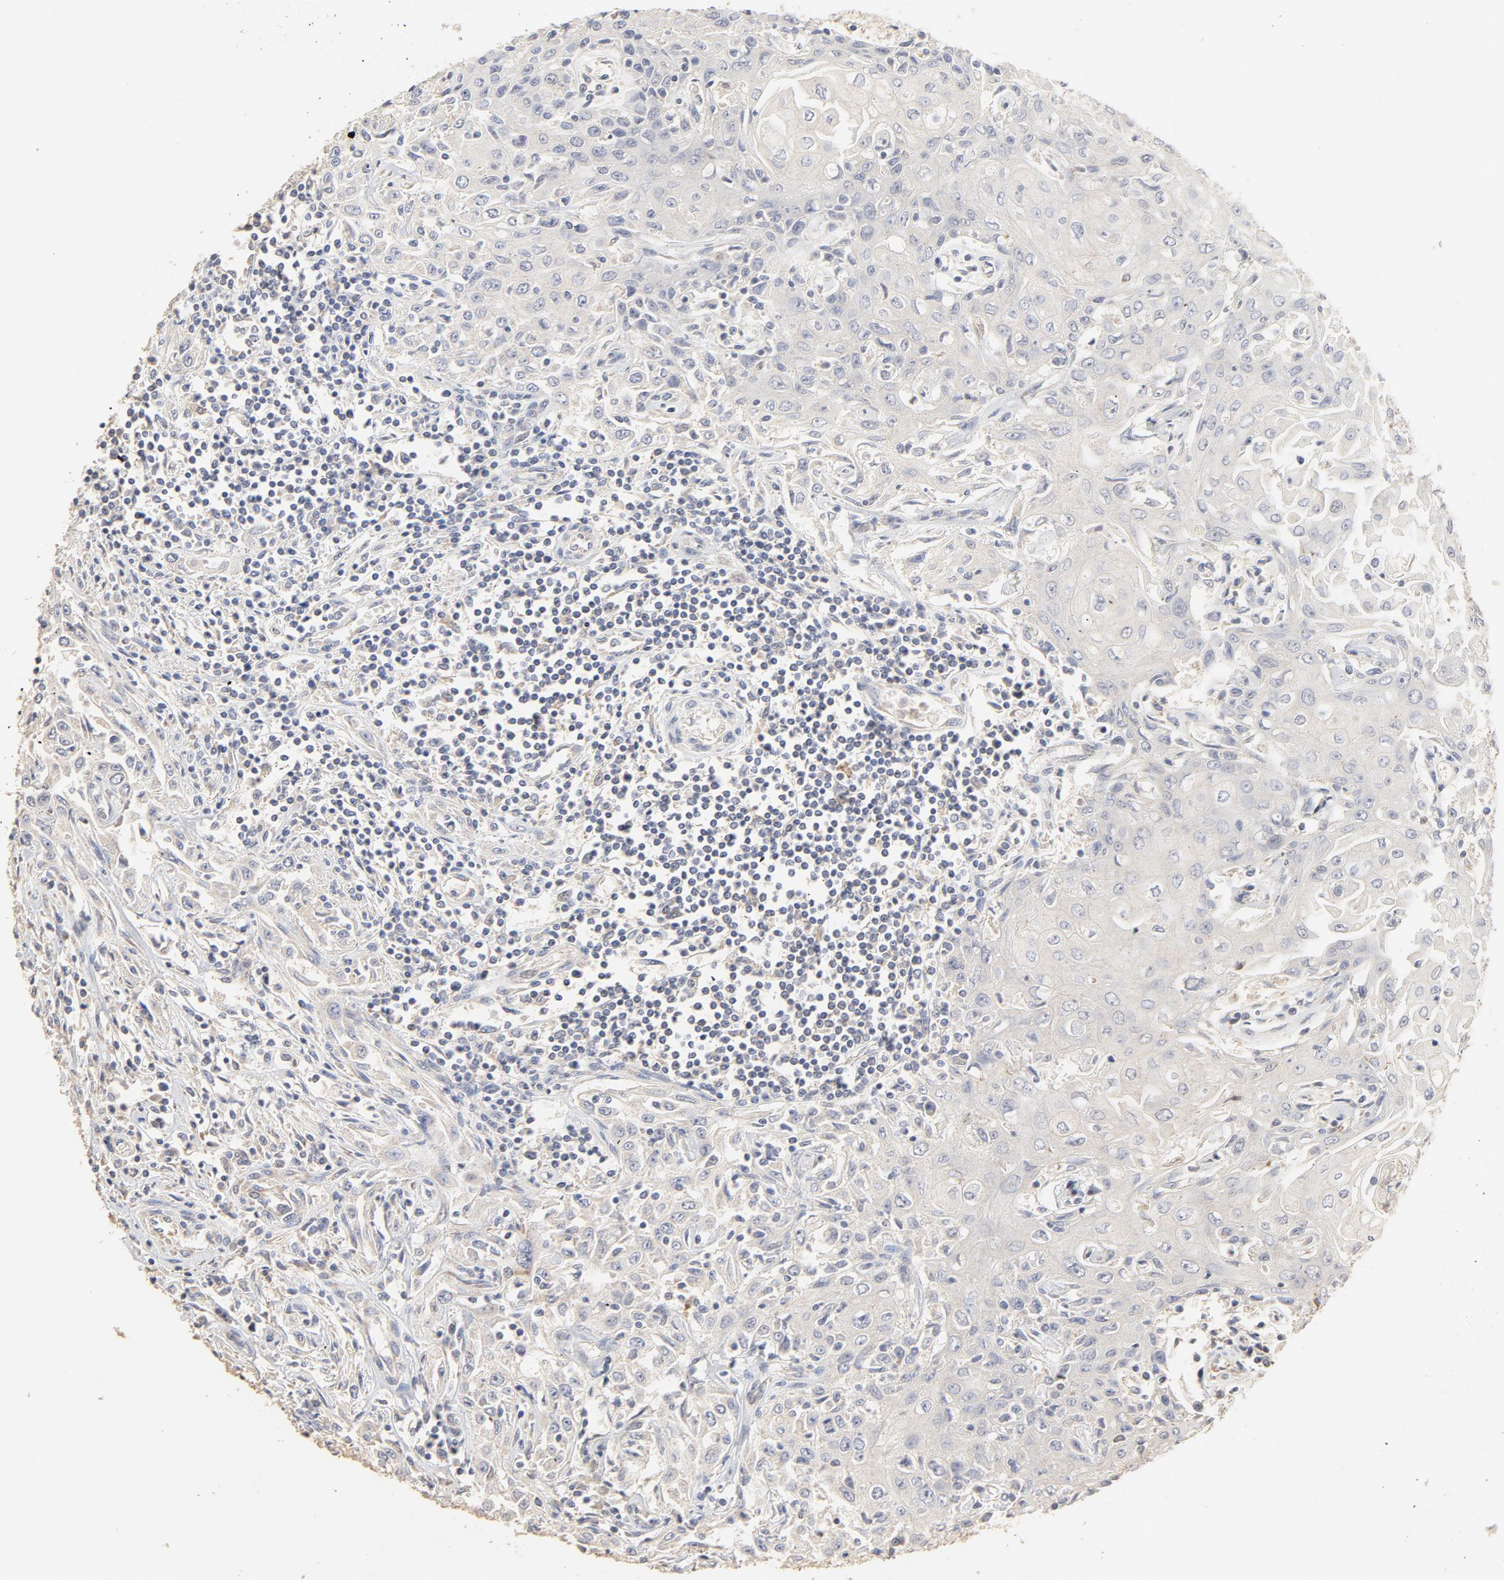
{"staining": {"intensity": "negative", "quantity": "none", "location": "none"}, "tissue": "head and neck cancer", "cell_type": "Tumor cells", "image_type": "cancer", "snomed": [{"axis": "morphology", "description": "Squamous cell carcinoma, NOS"}, {"axis": "topography", "description": "Oral tissue"}, {"axis": "topography", "description": "Head-Neck"}], "caption": "IHC image of neoplastic tissue: human head and neck squamous cell carcinoma stained with DAB (3,3'-diaminobenzidine) displays no significant protein positivity in tumor cells. (DAB (3,3'-diaminobenzidine) immunohistochemistry visualized using brightfield microscopy, high magnification).", "gene": "FCGBP", "patient": {"sex": "female", "age": 76}}